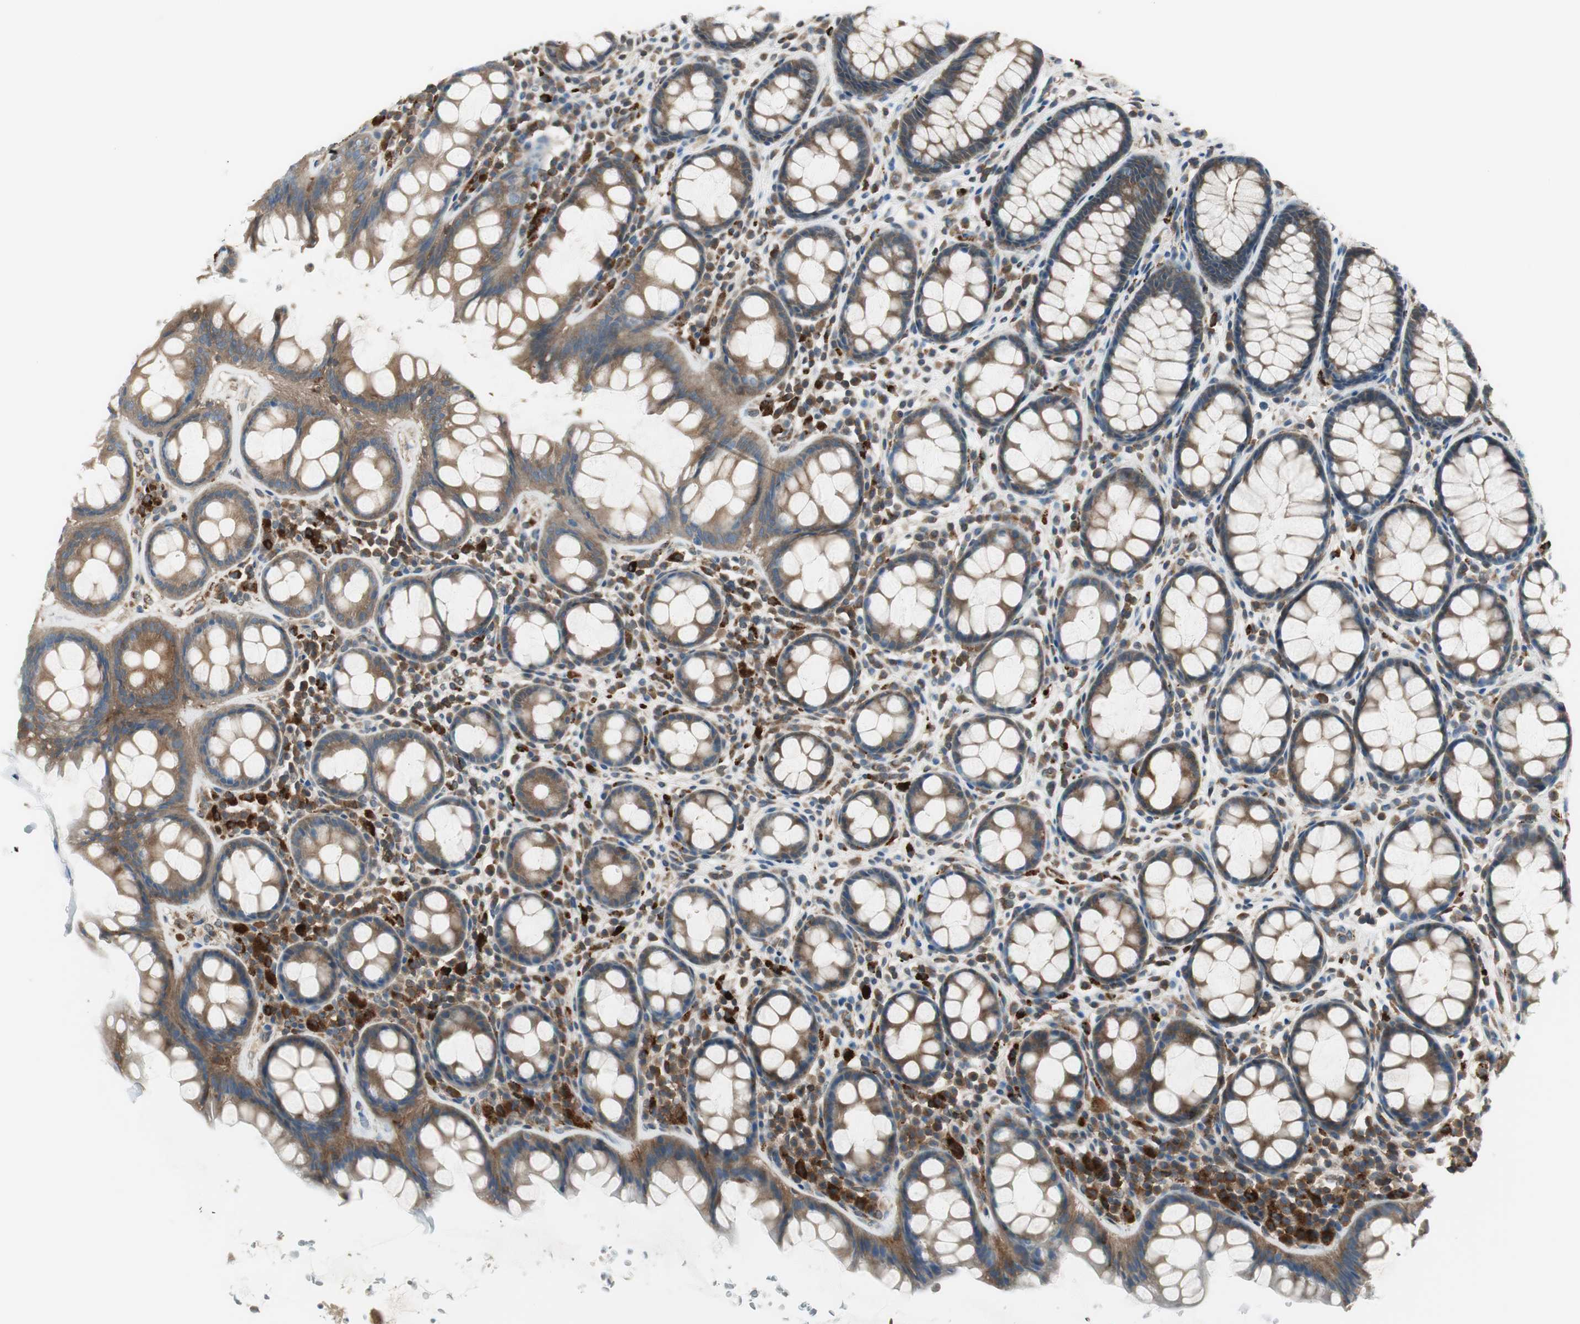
{"staining": {"intensity": "moderate", "quantity": ">75%", "location": "cytoplasmic/membranous"}, "tissue": "rectum", "cell_type": "Glandular cells", "image_type": "normal", "snomed": [{"axis": "morphology", "description": "Normal tissue, NOS"}, {"axis": "topography", "description": "Rectum"}], "caption": "IHC image of unremarkable rectum: human rectum stained using immunohistochemistry demonstrates medium levels of moderate protein expression localized specifically in the cytoplasmic/membranous of glandular cells, appearing as a cytoplasmic/membranous brown color.", "gene": "NCK1", "patient": {"sex": "male", "age": 92}}